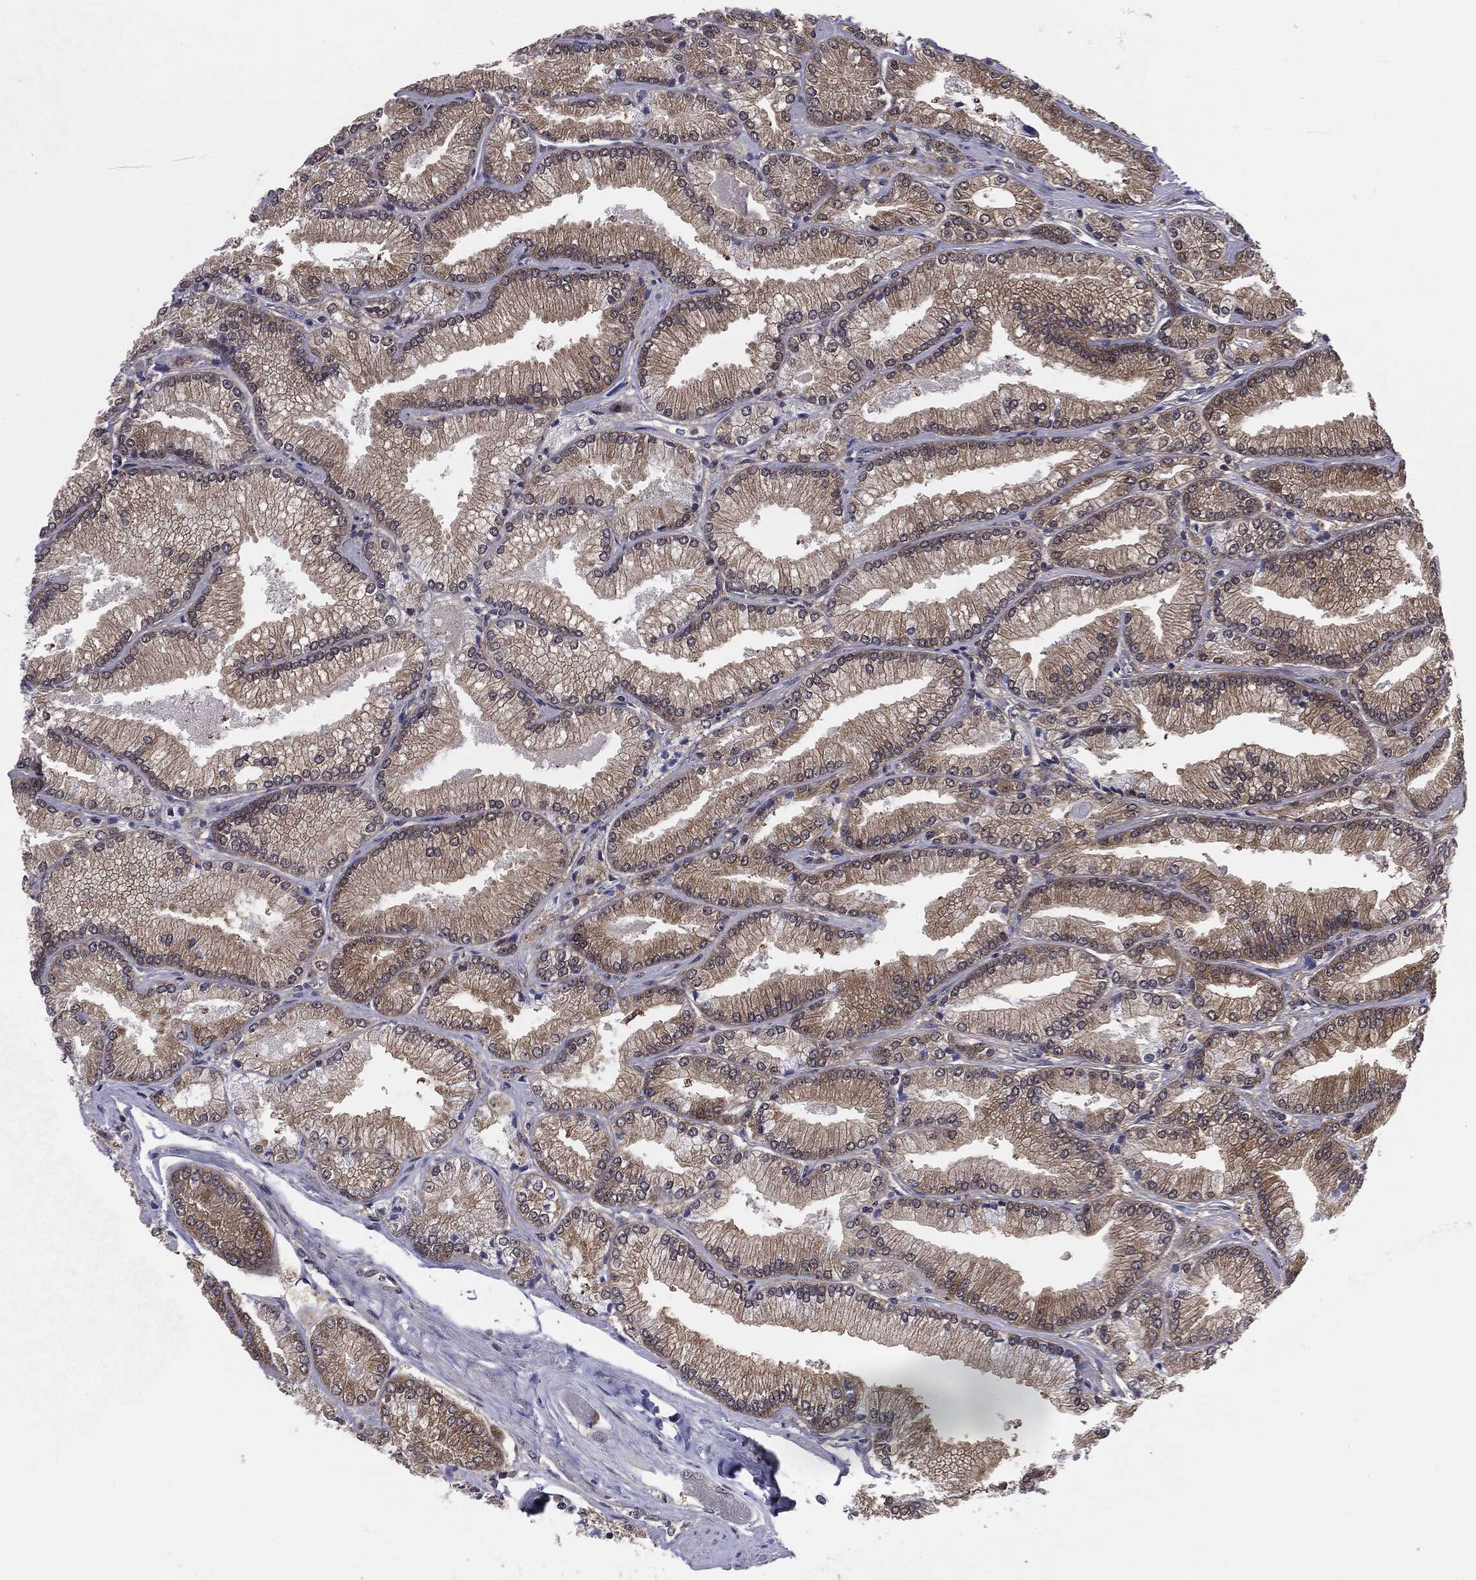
{"staining": {"intensity": "weak", "quantity": ">75%", "location": "cytoplasmic/membranous"}, "tissue": "prostate cancer", "cell_type": "Tumor cells", "image_type": "cancer", "snomed": [{"axis": "morphology", "description": "Adenocarcinoma, Low grade"}, {"axis": "topography", "description": "Prostate"}], "caption": "Weak cytoplasmic/membranous protein staining is appreciated in approximately >75% of tumor cells in prostate cancer (adenocarcinoma (low-grade)). The staining is performed using DAB brown chromogen to label protein expression. The nuclei are counter-stained blue using hematoxylin.", "gene": "KRT7", "patient": {"sex": "male", "age": 67}}